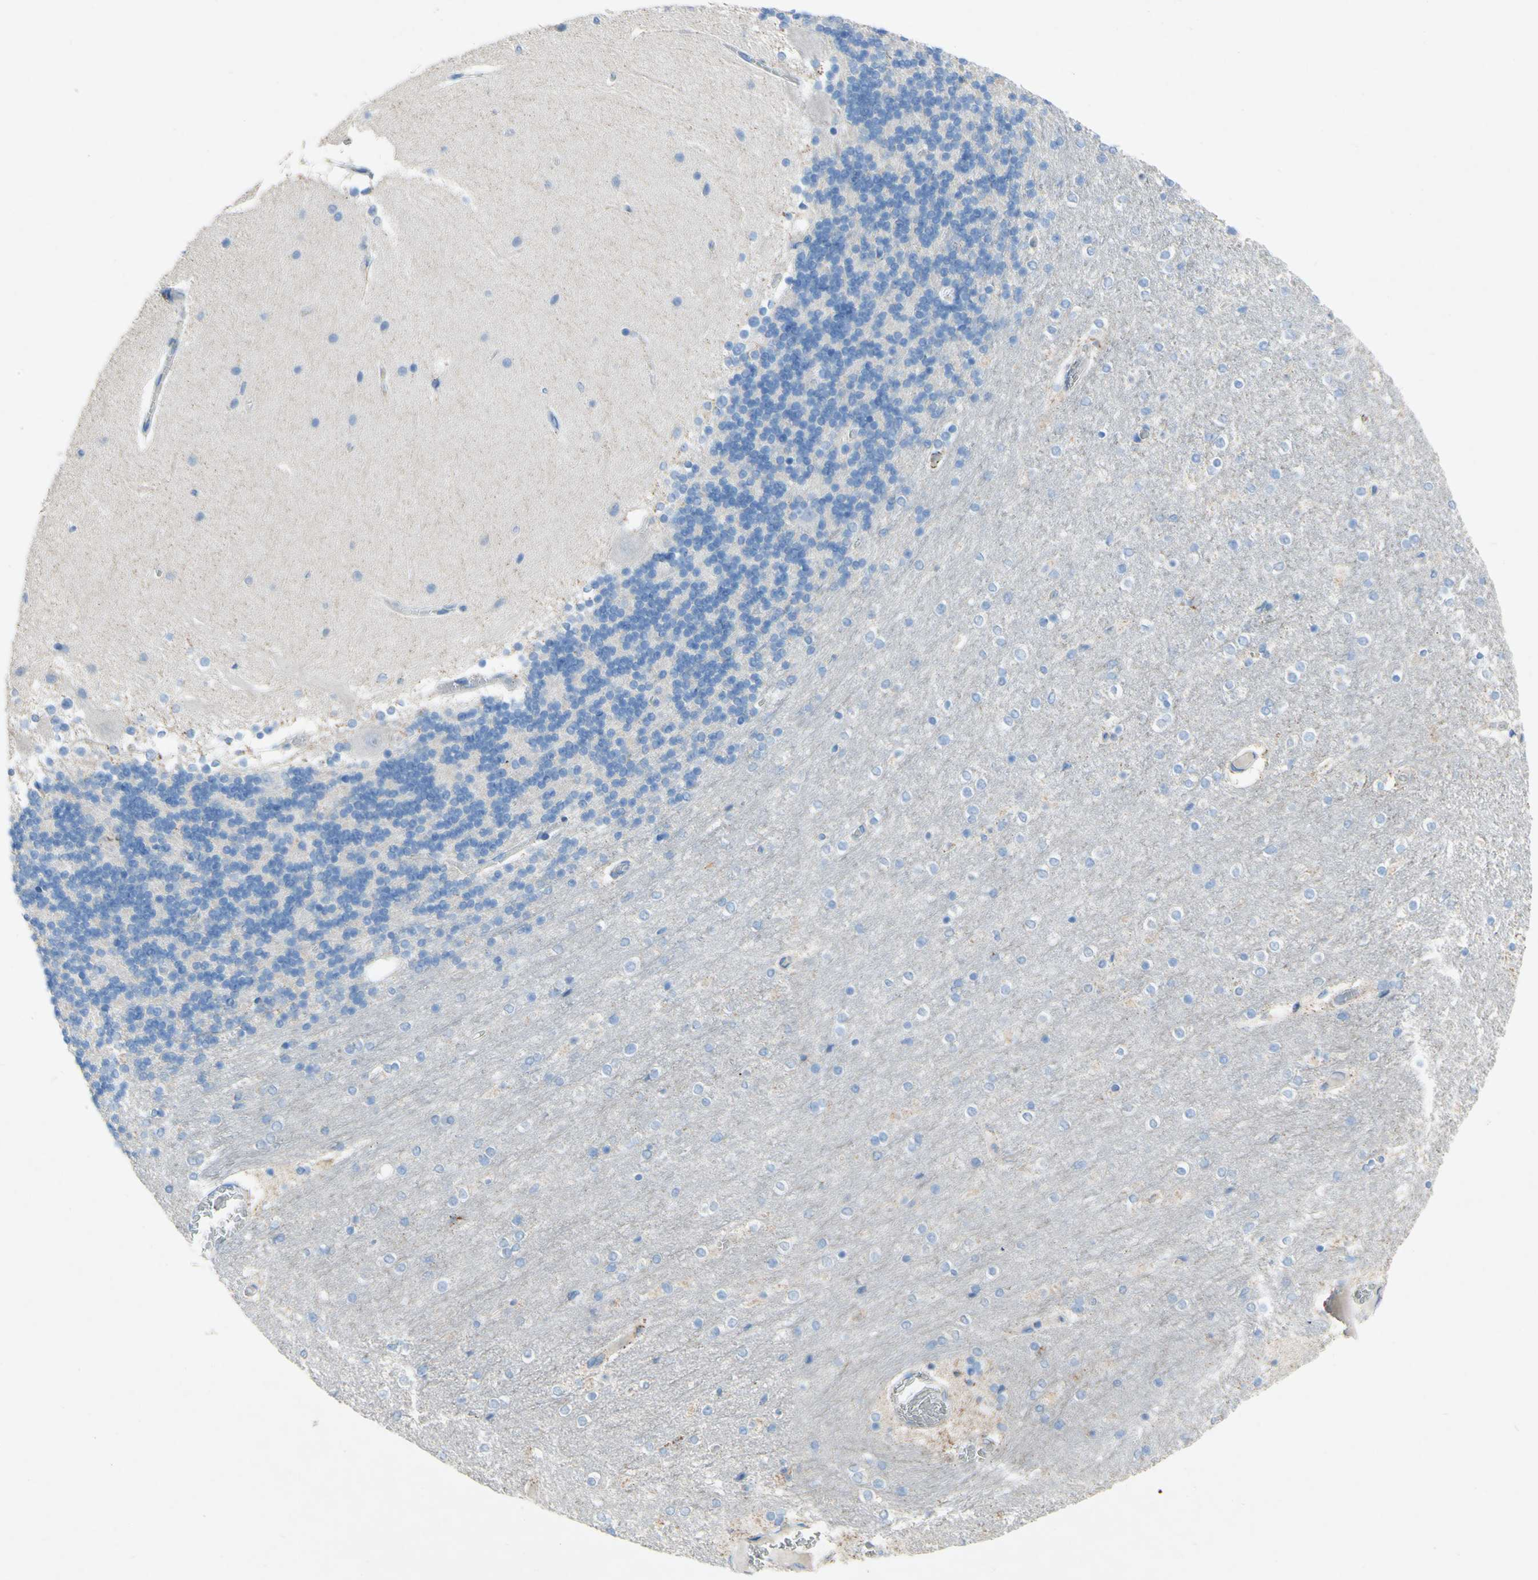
{"staining": {"intensity": "negative", "quantity": "none", "location": "none"}, "tissue": "cerebellum", "cell_type": "Cells in granular layer", "image_type": "normal", "snomed": [{"axis": "morphology", "description": "Normal tissue, NOS"}, {"axis": "topography", "description": "Cerebellum"}], "caption": "DAB immunohistochemical staining of unremarkable human cerebellum demonstrates no significant expression in cells in granular layer. Nuclei are stained in blue.", "gene": "ACADL", "patient": {"sex": "female", "age": 54}}